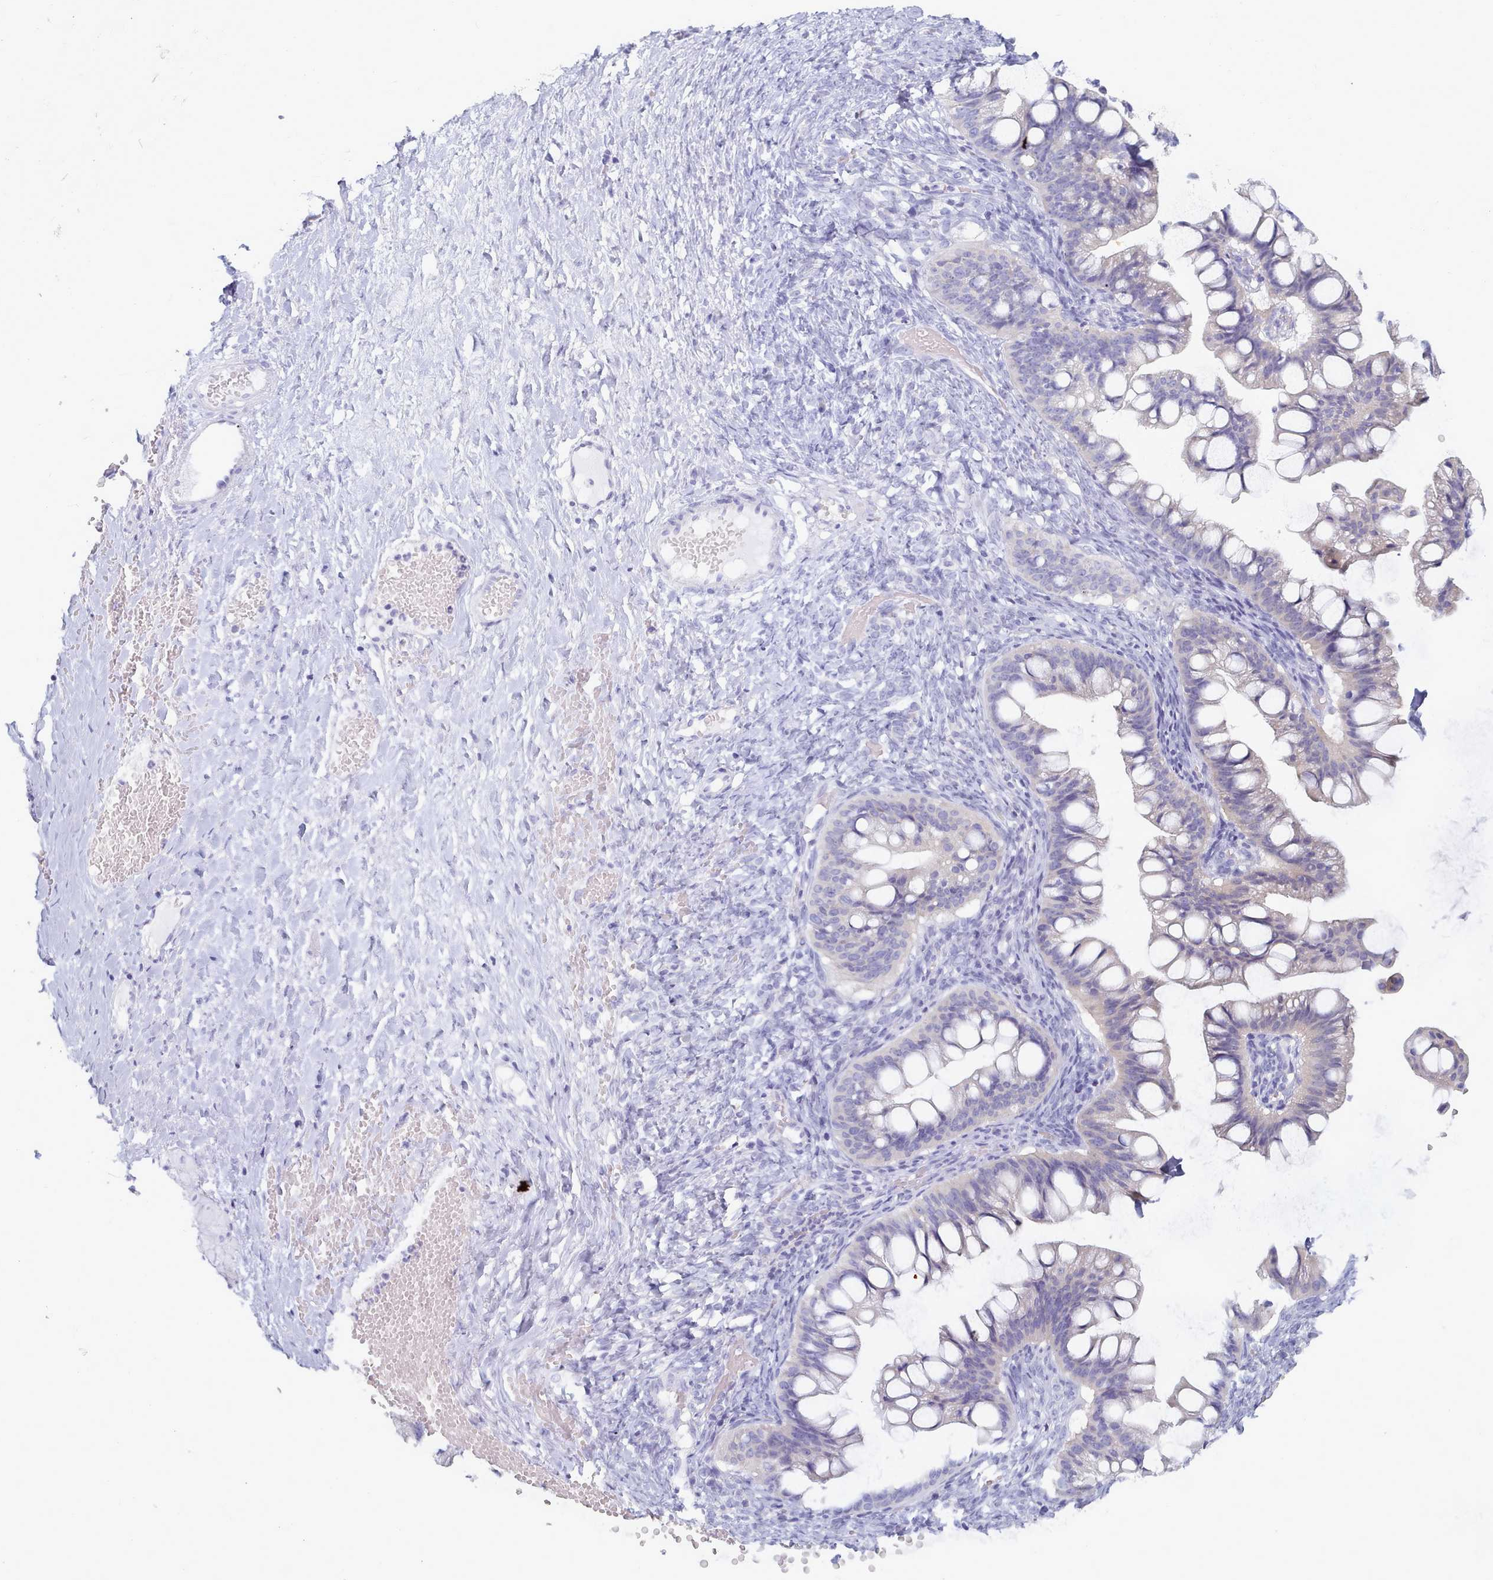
{"staining": {"intensity": "negative", "quantity": "none", "location": "none"}, "tissue": "ovarian cancer", "cell_type": "Tumor cells", "image_type": "cancer", "snomed": [{"axis": "morphology", "description": "Cystadenocarcinoma, mucinous, NOS"}, {"axis": "topography", "description": "Ovary"}], "caption": "A histopathology image of human mucinous cystadenocarcinoma (ovarian) is negative for staining in tumor cells. (DAB immunohistochemistry visualized using brightfield microscopy, high magnification).", "gene": "TYW1B", "patient": {"sex": "female", "age": 73}}